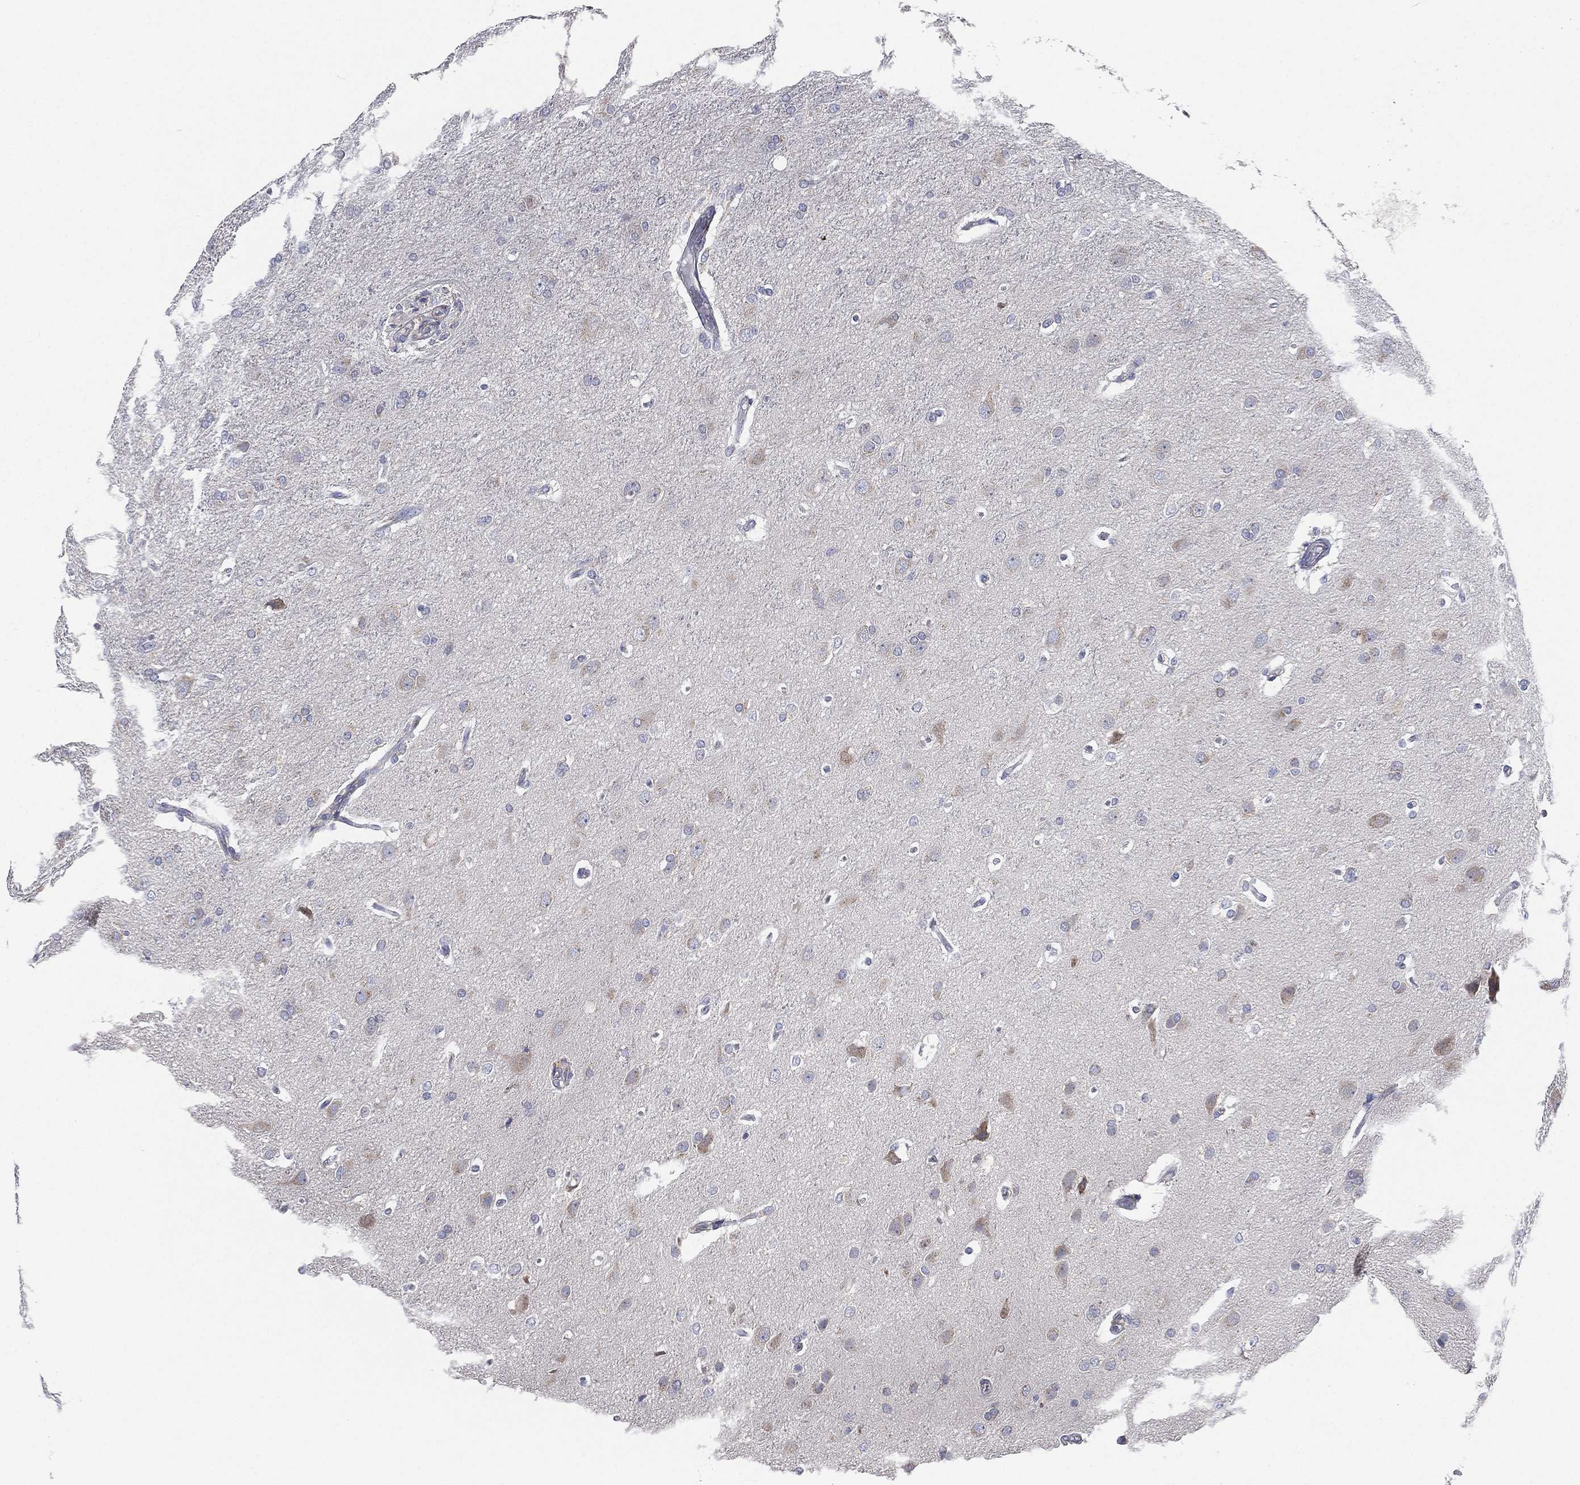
{"staining": {"intensity": "negative", "quantity": "none", "location": "none"}, "tissue": "glioma", "cell_type": "Tumor cells", "image_type": "cancer", "snomed": [{"axis": "morphology", "description": "Glioma, malignant, High grade"}, {"axis": "topography", "description": "Brain"}], "caption": "Immunohistochemistry (IHC) micrograph of human malignant glioma (high-grade) stained for a protein (brown), which exhibits no positivity in tumor cells.", "gene": "ATP8A2", "patient": {"sex": "male", "age": 68}}